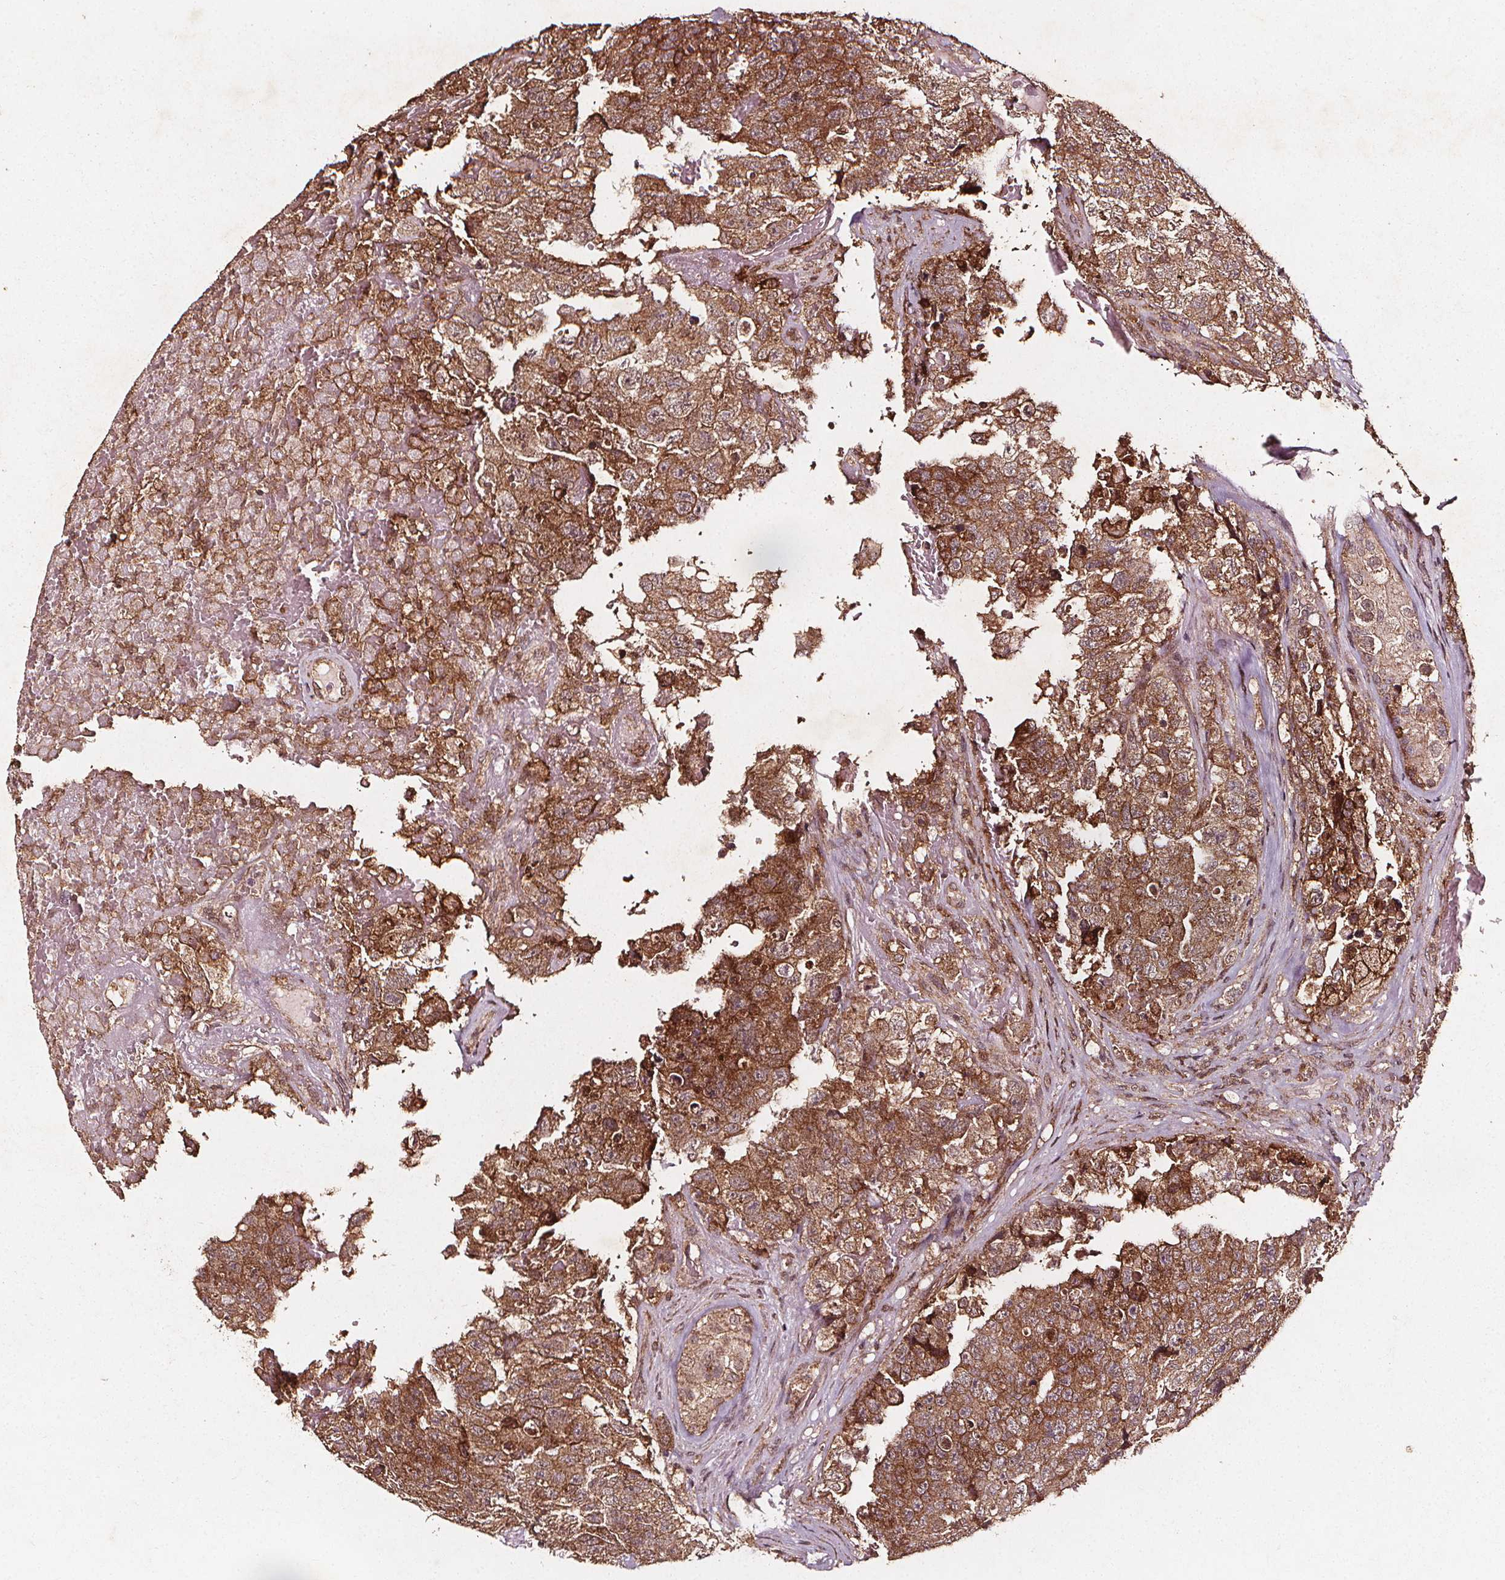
{"staining": {"intensity": "moderate", "quantity": ">75%", "location": "cytoplasmic/membranous"}, "tissue": "testis cancer", "cell_type": "Tumor cells", "image_type": "cancer", "snomed": [{"axis": "morphology", "description": "Carcinoma, Embryonal, NOS"}, {"axis": "topography", "description": "Testis"}], "caption": "Embryonal carcinoma (testis) stained with a brown dye exhibits moderate cytoplasmic/membranous positive expression in approximately >75% of tumor cells.", "gene": "ABCA1", "patient": {"sex": "male", "age": 18}}